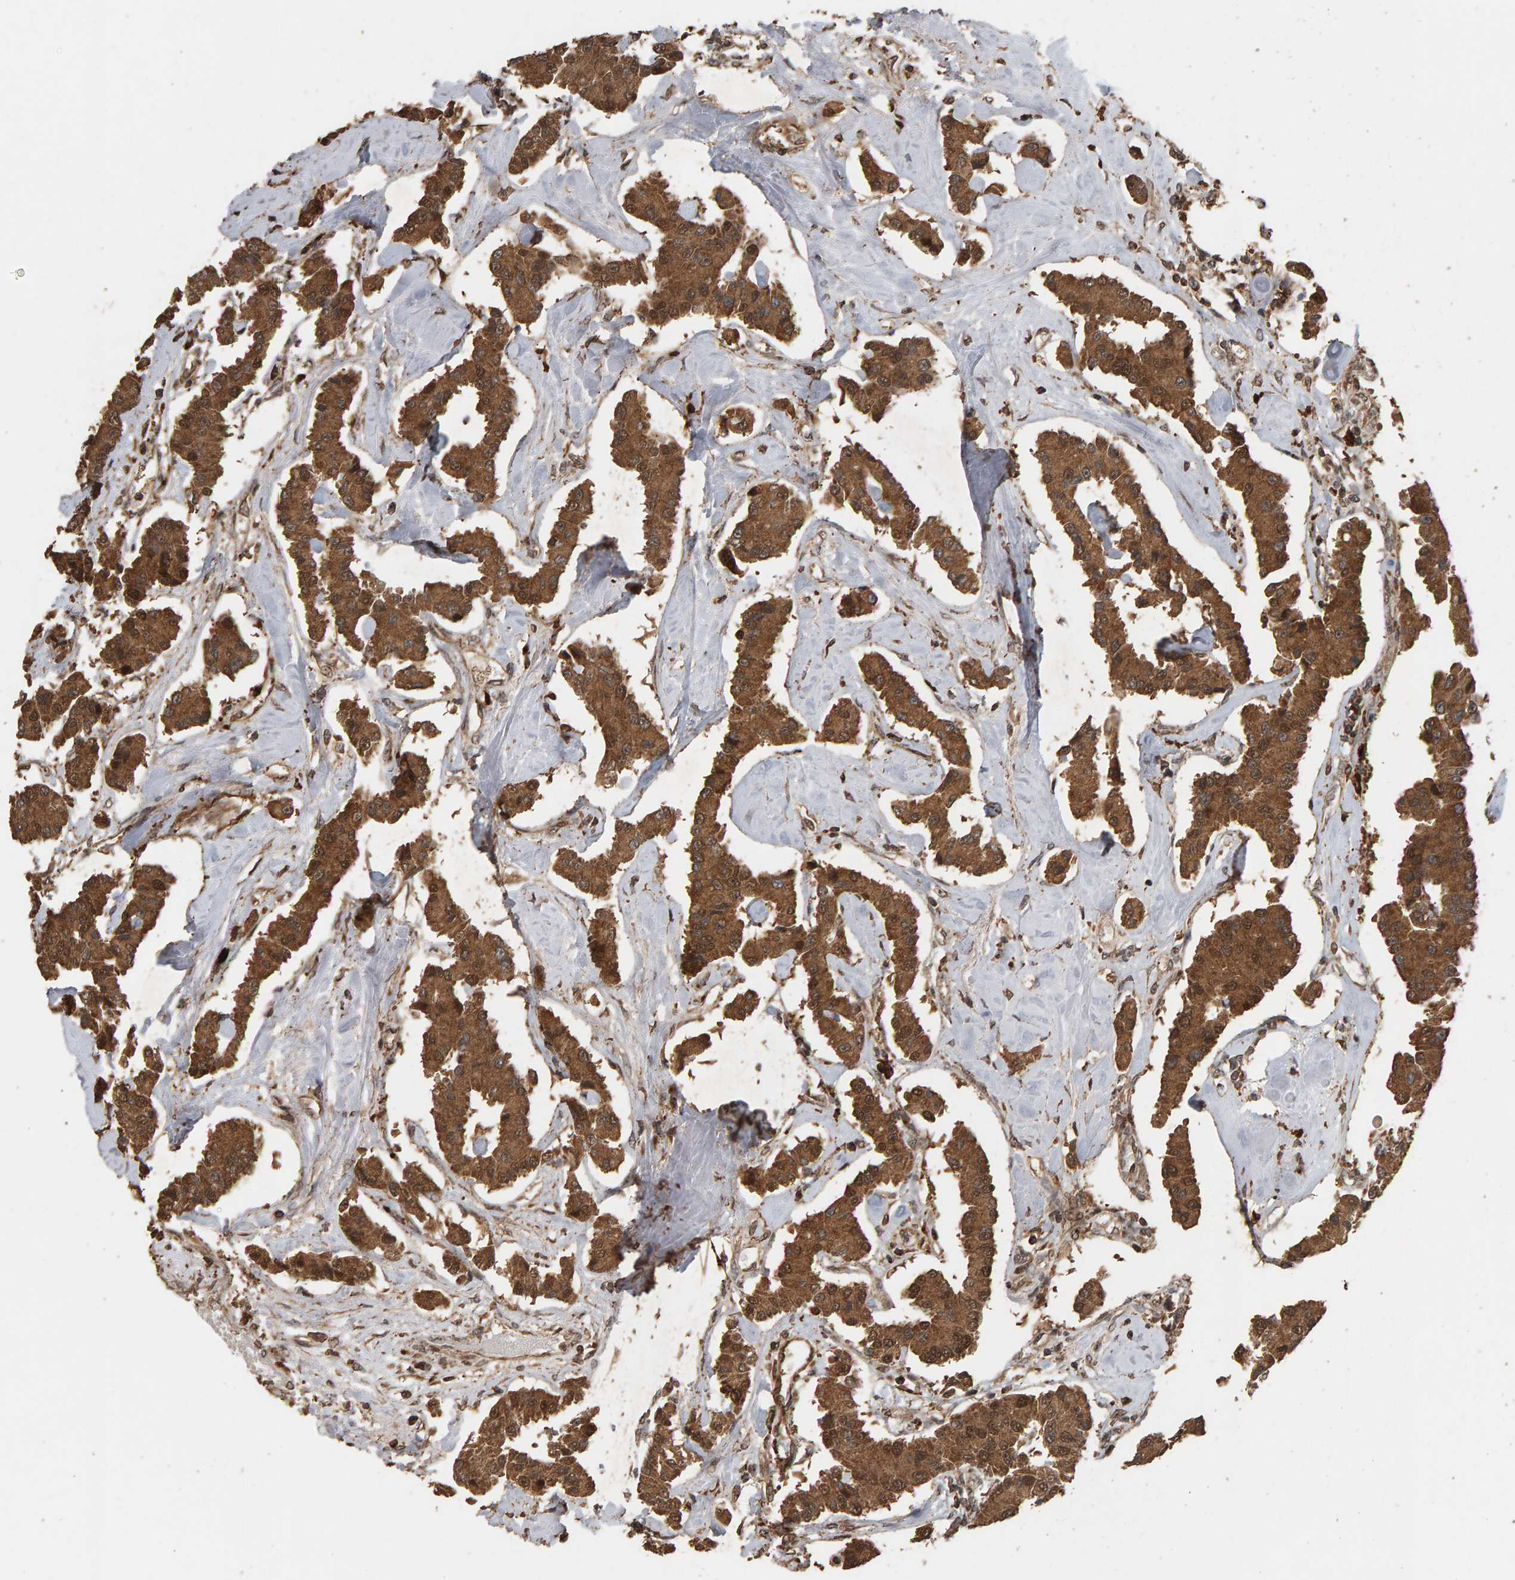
{"staining": {"intensity": "moderate", "quantity": ">75%", "location": "cytoplasmic/membranous,nuclear"}, "tissue": "carcinoid", "cell_type": "Tumor cells", "image_type": "cancer", "snomed": [{"axis": "morphology", "description": "Carcinoid, malignant, NOS"}, {"axis": "topography", "description": "Pancreas"}], "caption": "Approximately >75% of tumor cells in carcinoid (malignant) demonstrate moderate cytoplasmic/membranous and nuclear protein positivity as visualized by brown immunohistochemical staining.", "gene": "GSTK1", "patient": {"sex": "male", "age": 41}}